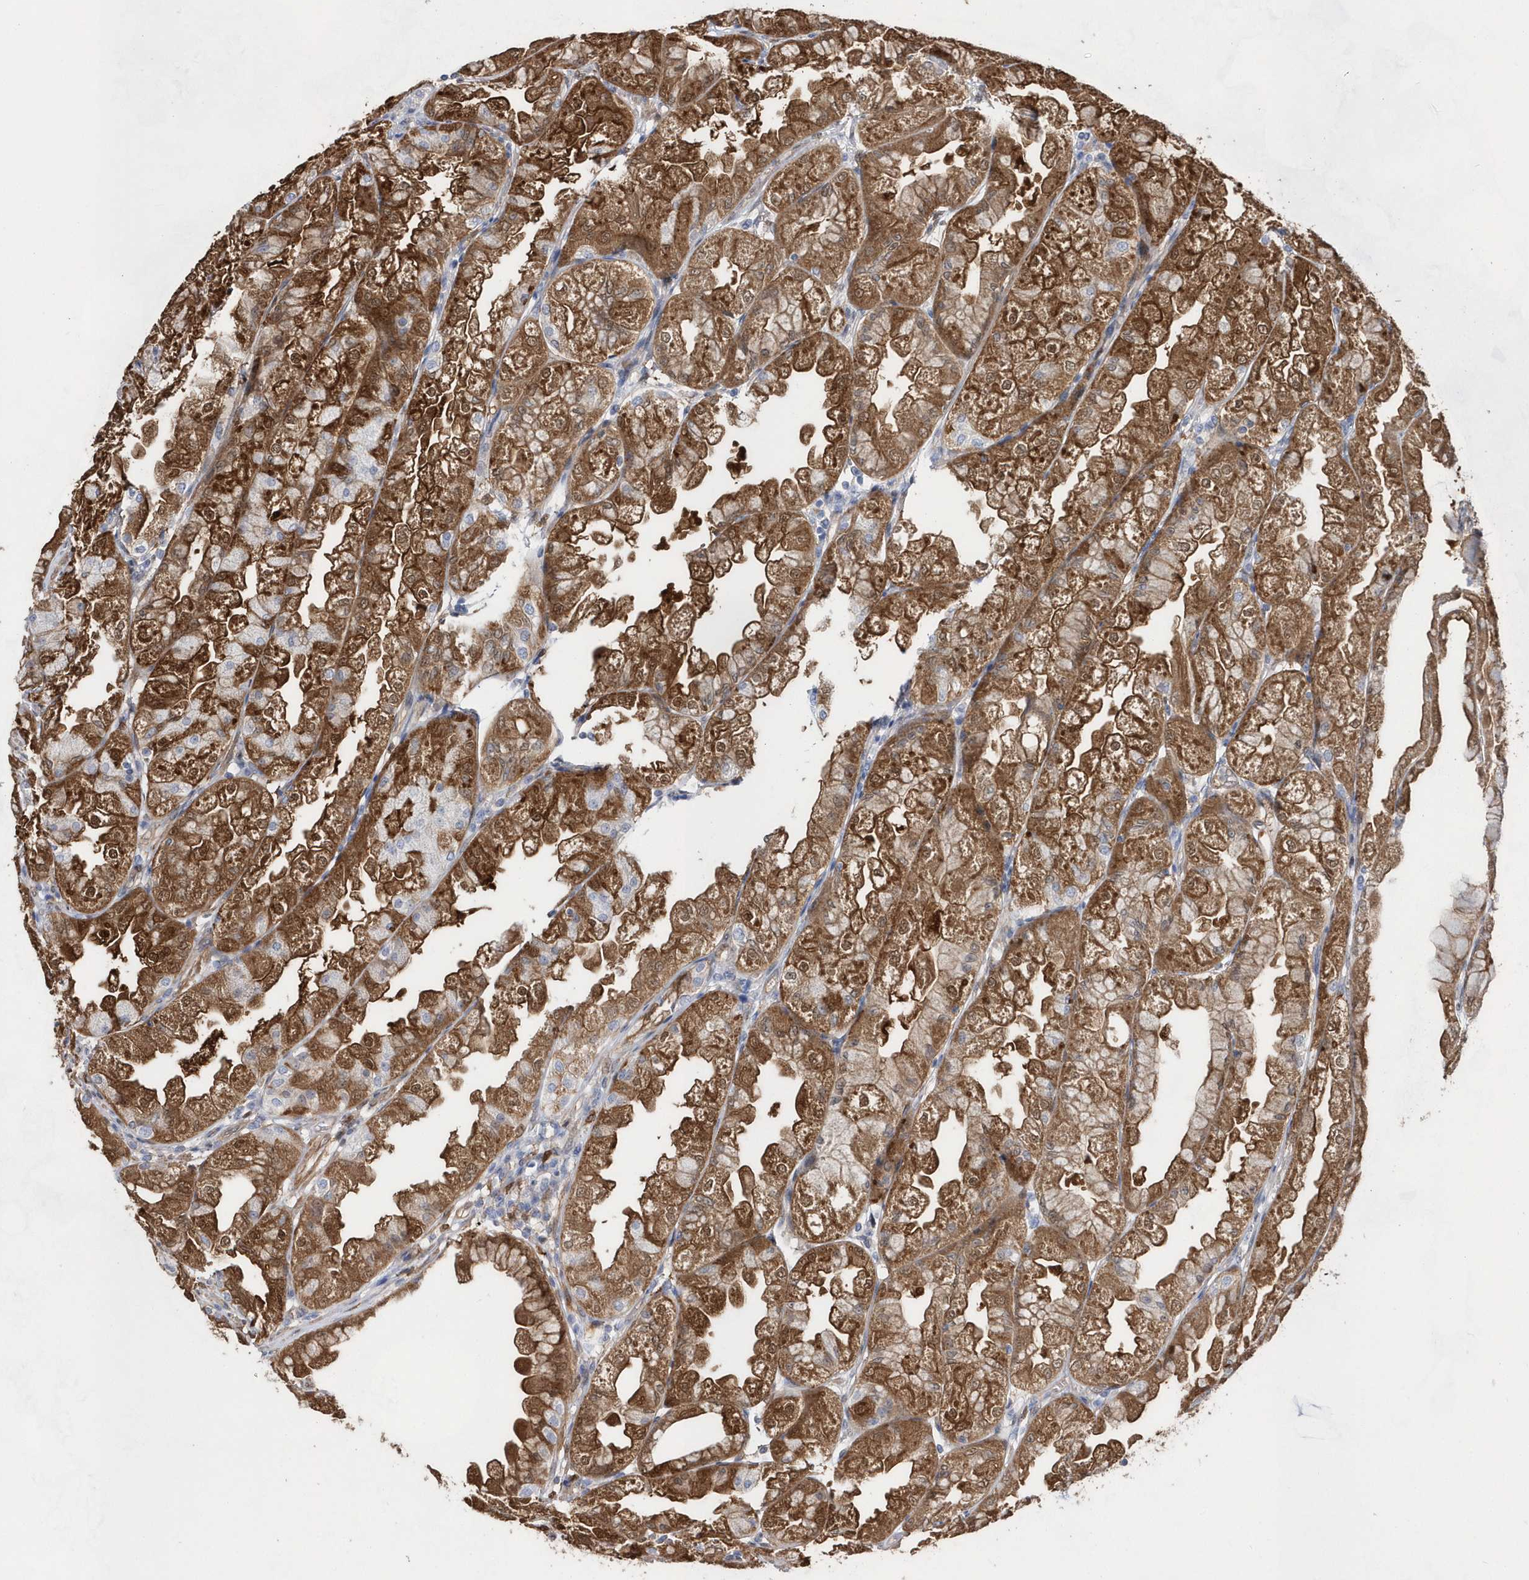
{"staining": {"intensity": "strong", "quantity": ">75%", "location": "cytoplasmic/membranous"}, "tissue": "stomach", "cell_type": "Glandular cells", "image_type": "normal", "snomed": [{"axis": "morphology", "description": "Normal tissue, NOS"}, {"axis": "topography", "description": "Stomach, upper"}], "caption": "IHC histopathology image of benign human stomach stained for a protein (brown), which shows high levels of strong cytoplasmic/membranous positivity in approximately >75% of glandular cells.", "gene": "BDH2", "patient": {"sex": "male", "age": 47}}